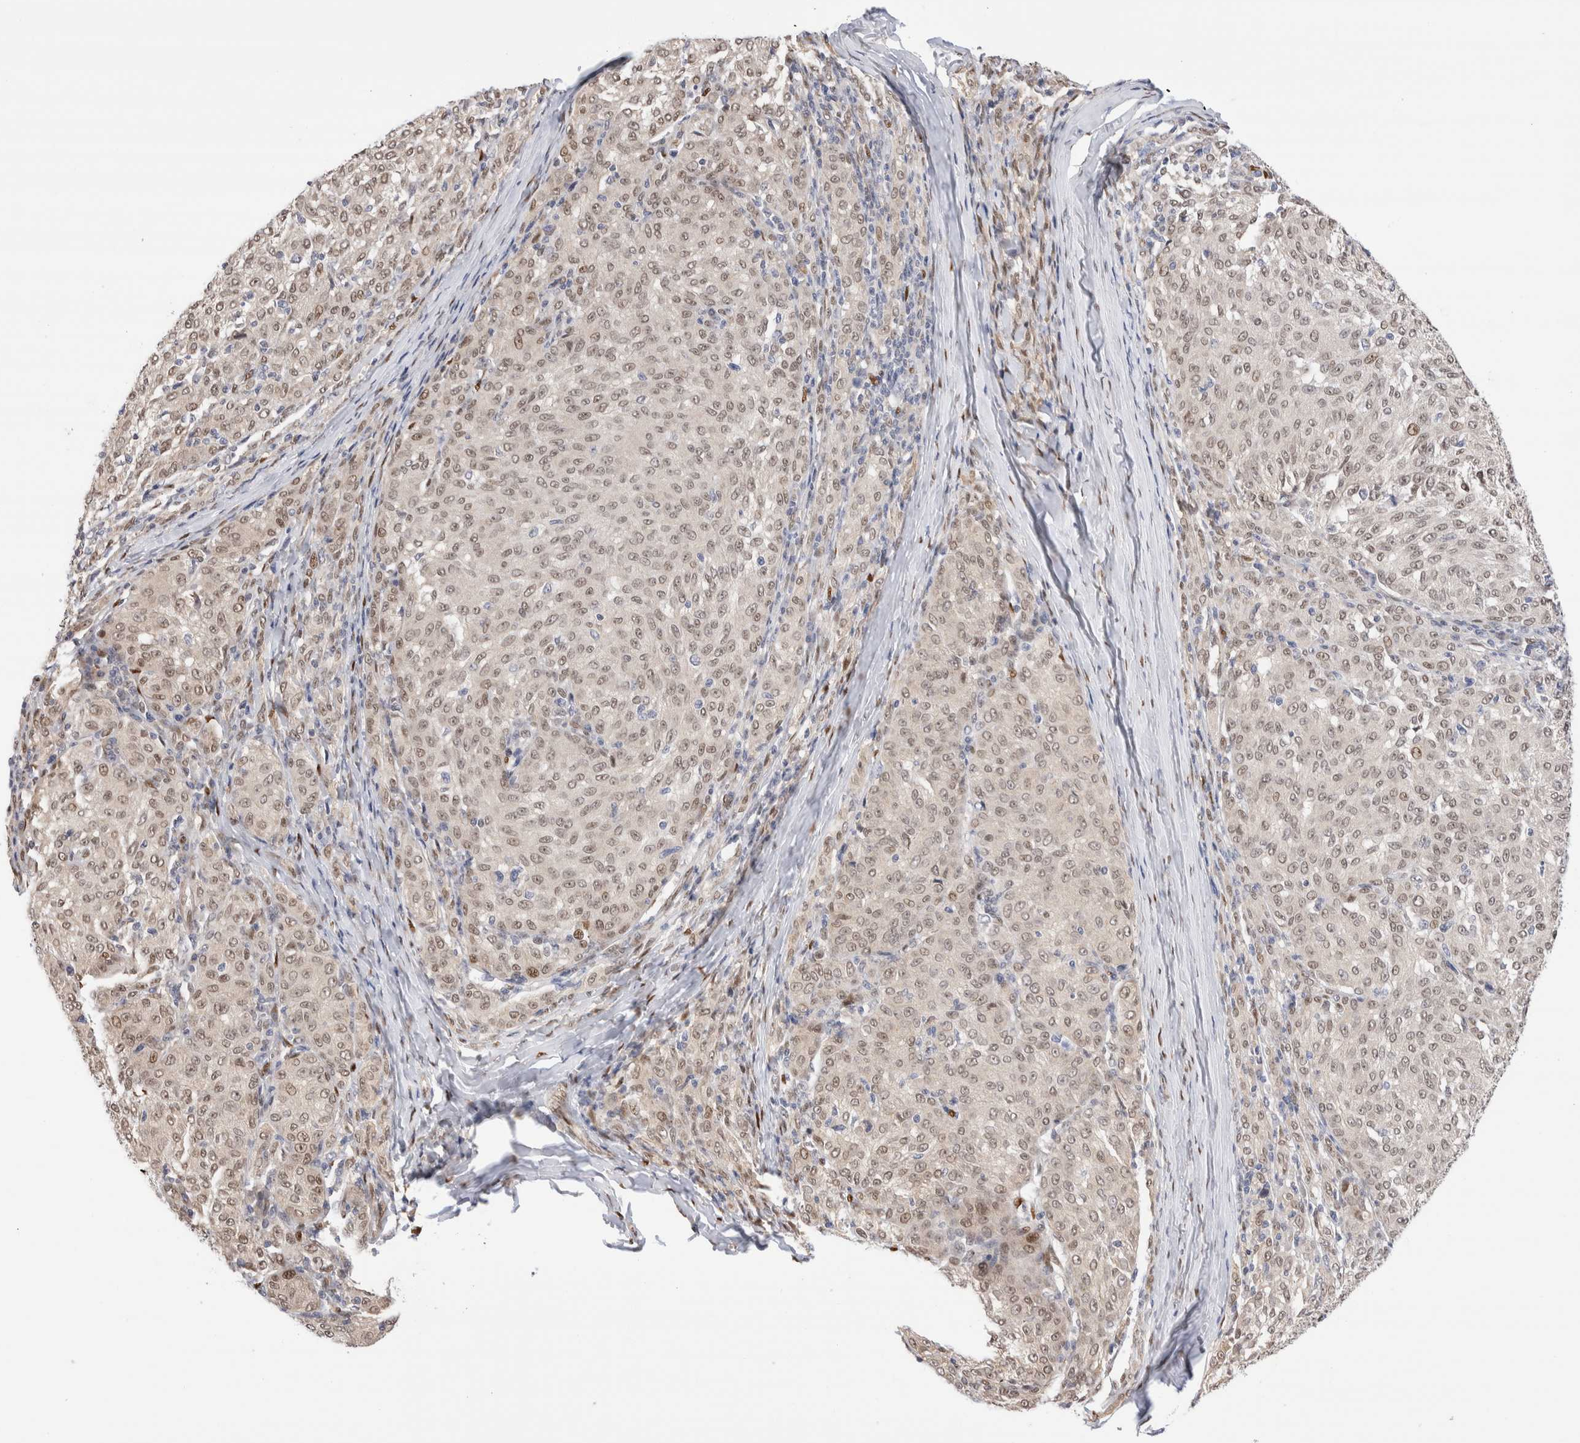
{"staining": {"intensity": "weak", "quantity": ">75%", "location": "nuclear"}, "tissue": "melanoma", "cell_type": "Tumor cells", "image_type": "cancer", "snomed": [{"axis": "morphology", "description": "Malignant melanoma, NOS"}, {"axis": "topography", "description": "Skin"}], "caption": "The histopathology image shows staining of melanoma, revealing weak nuclear protein positivity (brown color) within tumor cells.", "gene": "NSMAF", "patient": {"sex": "female", "age": 72}}